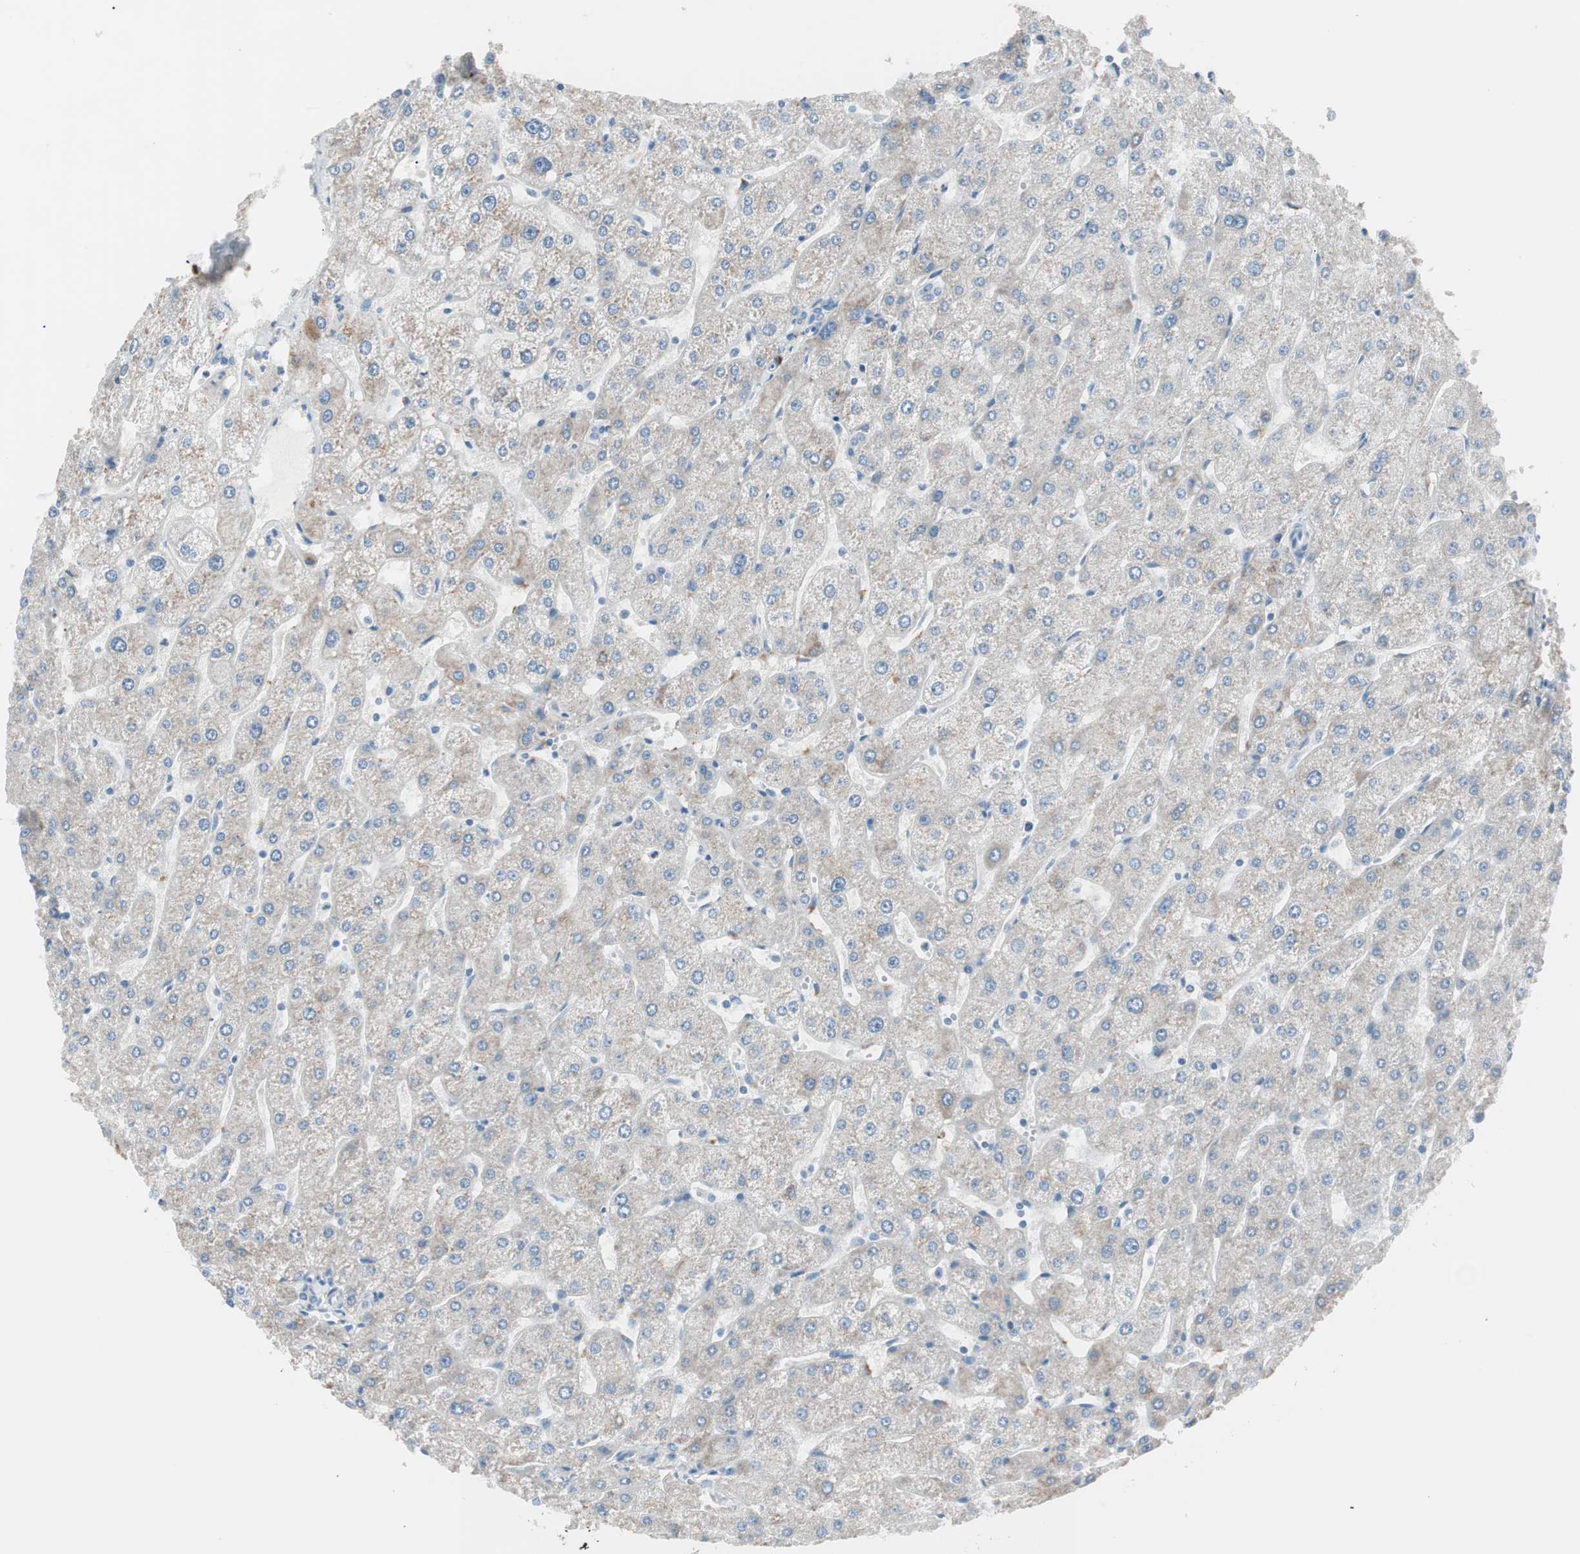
{"staining": {"intensity": "moderate", "quantity": ">75%", "location": "cytoplasmic/membranous"}, "tissue": "liver", "cell_type": "Cholangiocytes", "image_type": "normal", "snomed": [{"axis": "morphology", "description": "Normal tissue, NOS"}, {"axis": "topography", "description": "Liver"}], "caption": "Normal liver demonstrates moderate cytoplasmic/membranous expression in about >75% of cholangiocytes, visualized by immunohistochemistry.", "gene": "P4HTM", "patient": {"sex": "male", "age": 67}}